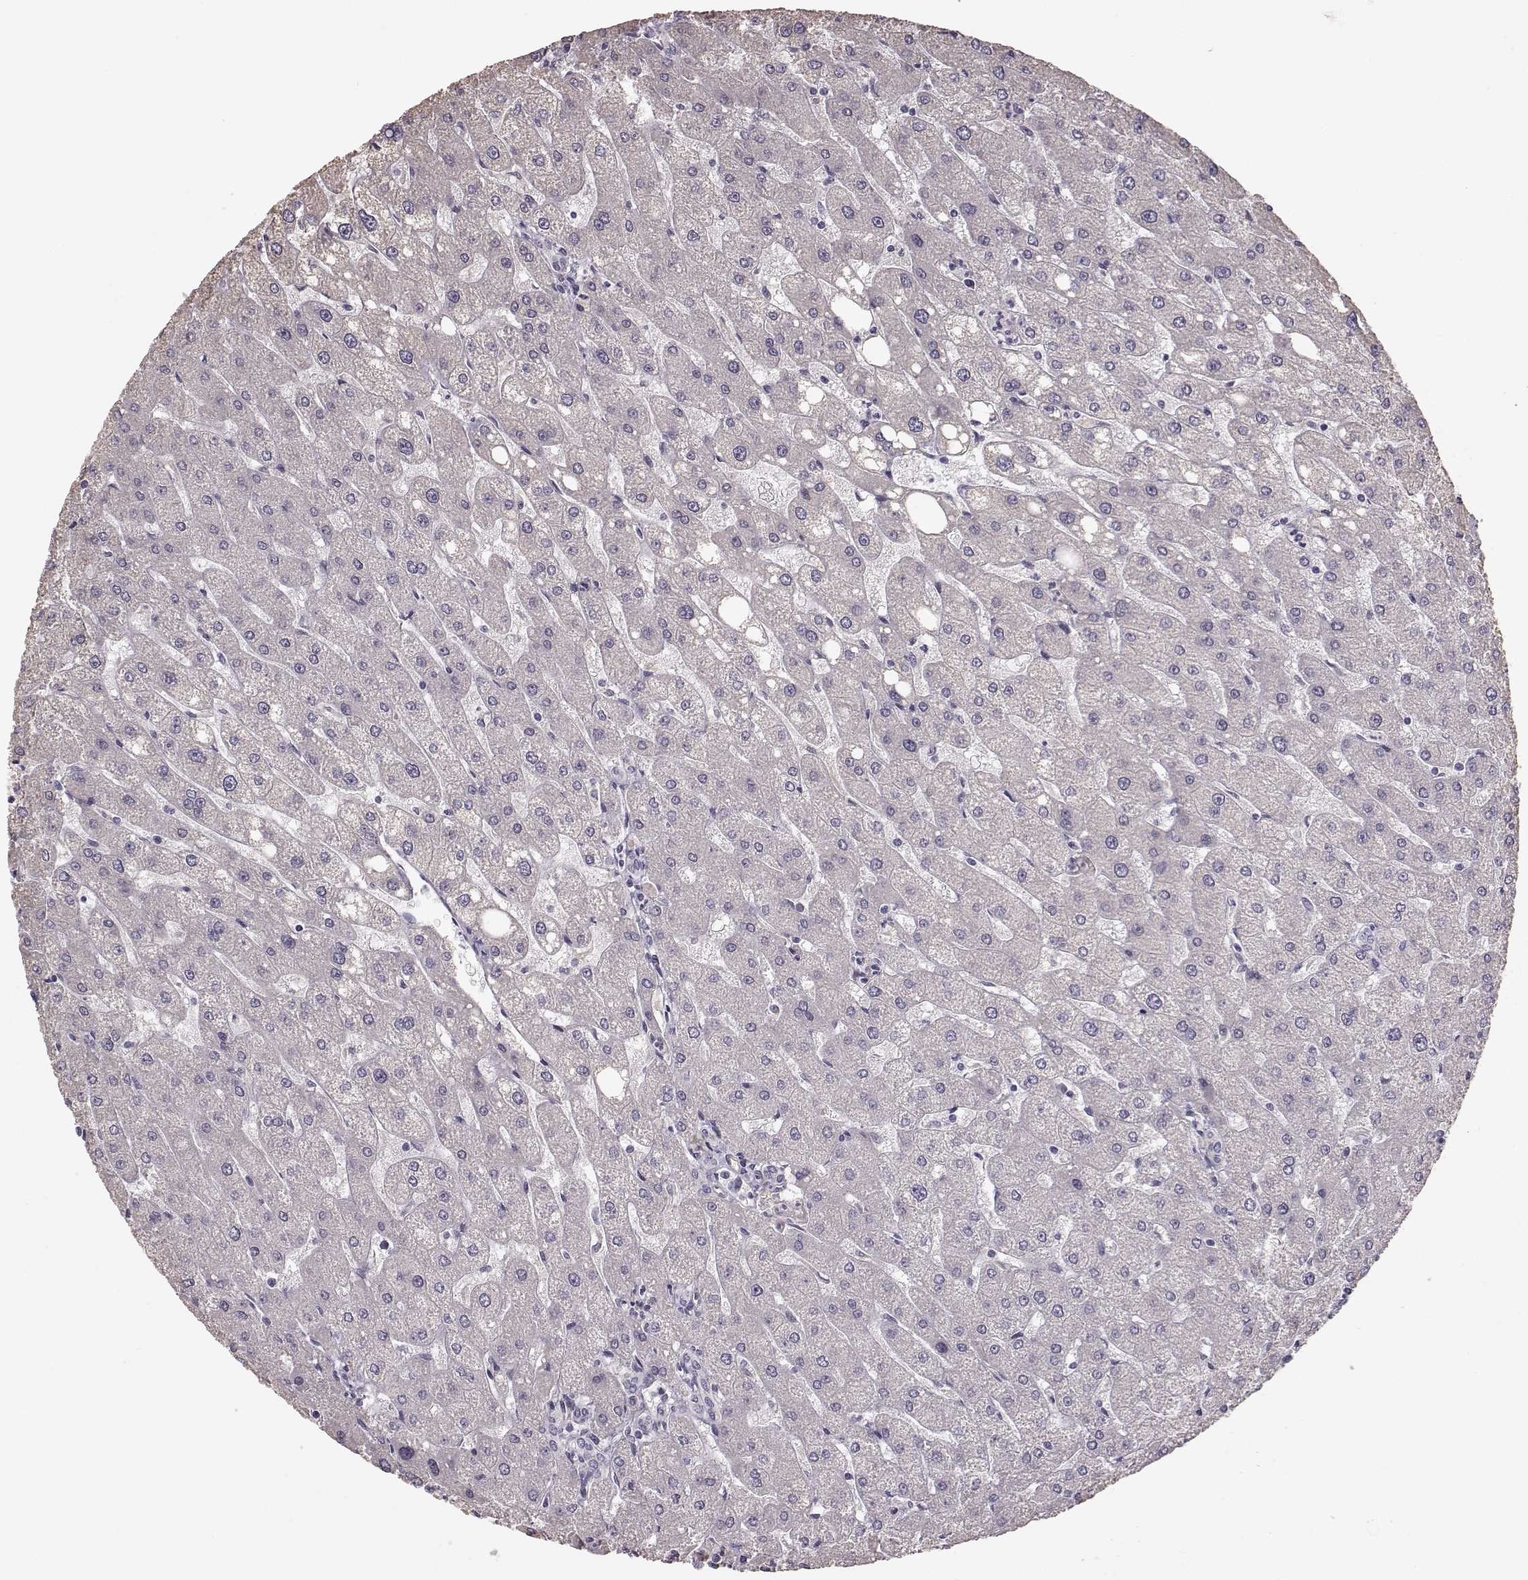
{"staining": {"intensity": "negative", "quantity": "none", "location": "none"}, "tissue": "liver", "cell_type": "Cholangiocytes", "image_type": "normal", "snomed": [{"axis": "morphology", "description": "Normal tissue, NOS"}, {"axis": "topography", "description": "Liver"}], "caption": "Histopathology image shows no protein expression in cholangiocytes of unremarkable liver. (DAB (3,3'-diaminobenzidine) immunohistochemistry with hematoxylin counter stain).", "gene": "GPR50", "patient": {"sex": "male", "age": 67}}